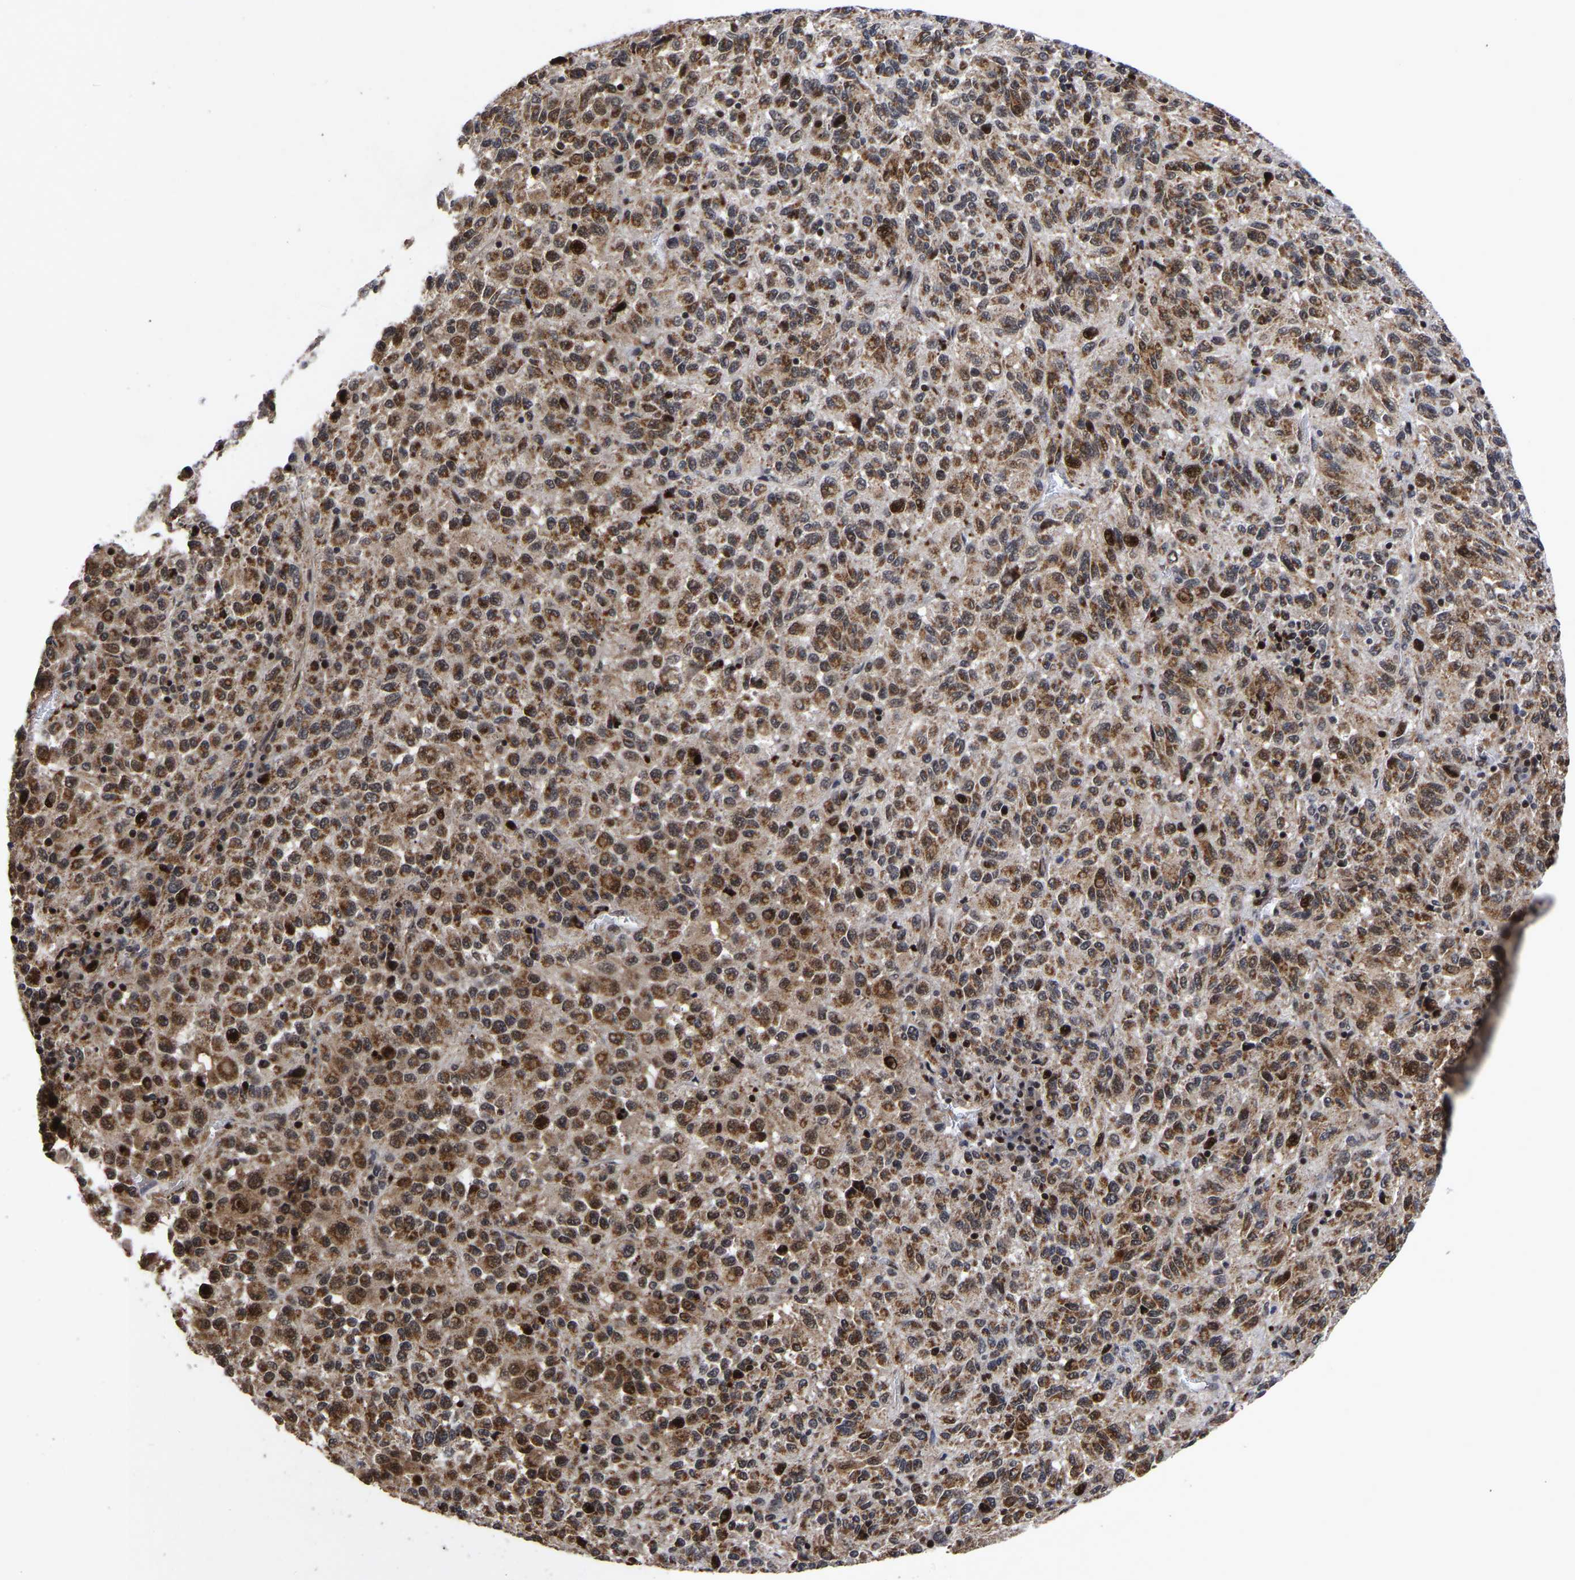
{"staining": {"intensity": "moderate", "quantity": ">75%", "location": "cytoplasmic/membranous,nuclear"}, "tissue": "melanoma", "cell_type": "Tumor cells", "image_type": "cancer", "snomed": [{"axis": "morphology", "description": "Malignant melanoma, Metastatic site"}, {"axis": "topography", "description": "Lung"}], "caption": "A brown stain labels moderate cytoplasmic/membranous and nuclear expression of a protein in malignant melanoma (metastatic site) tumor cells. (IHC, brightfield microscopy, high magnification).", "gene": "JUNB", "patient": {"sex": "male", "age": 64}}